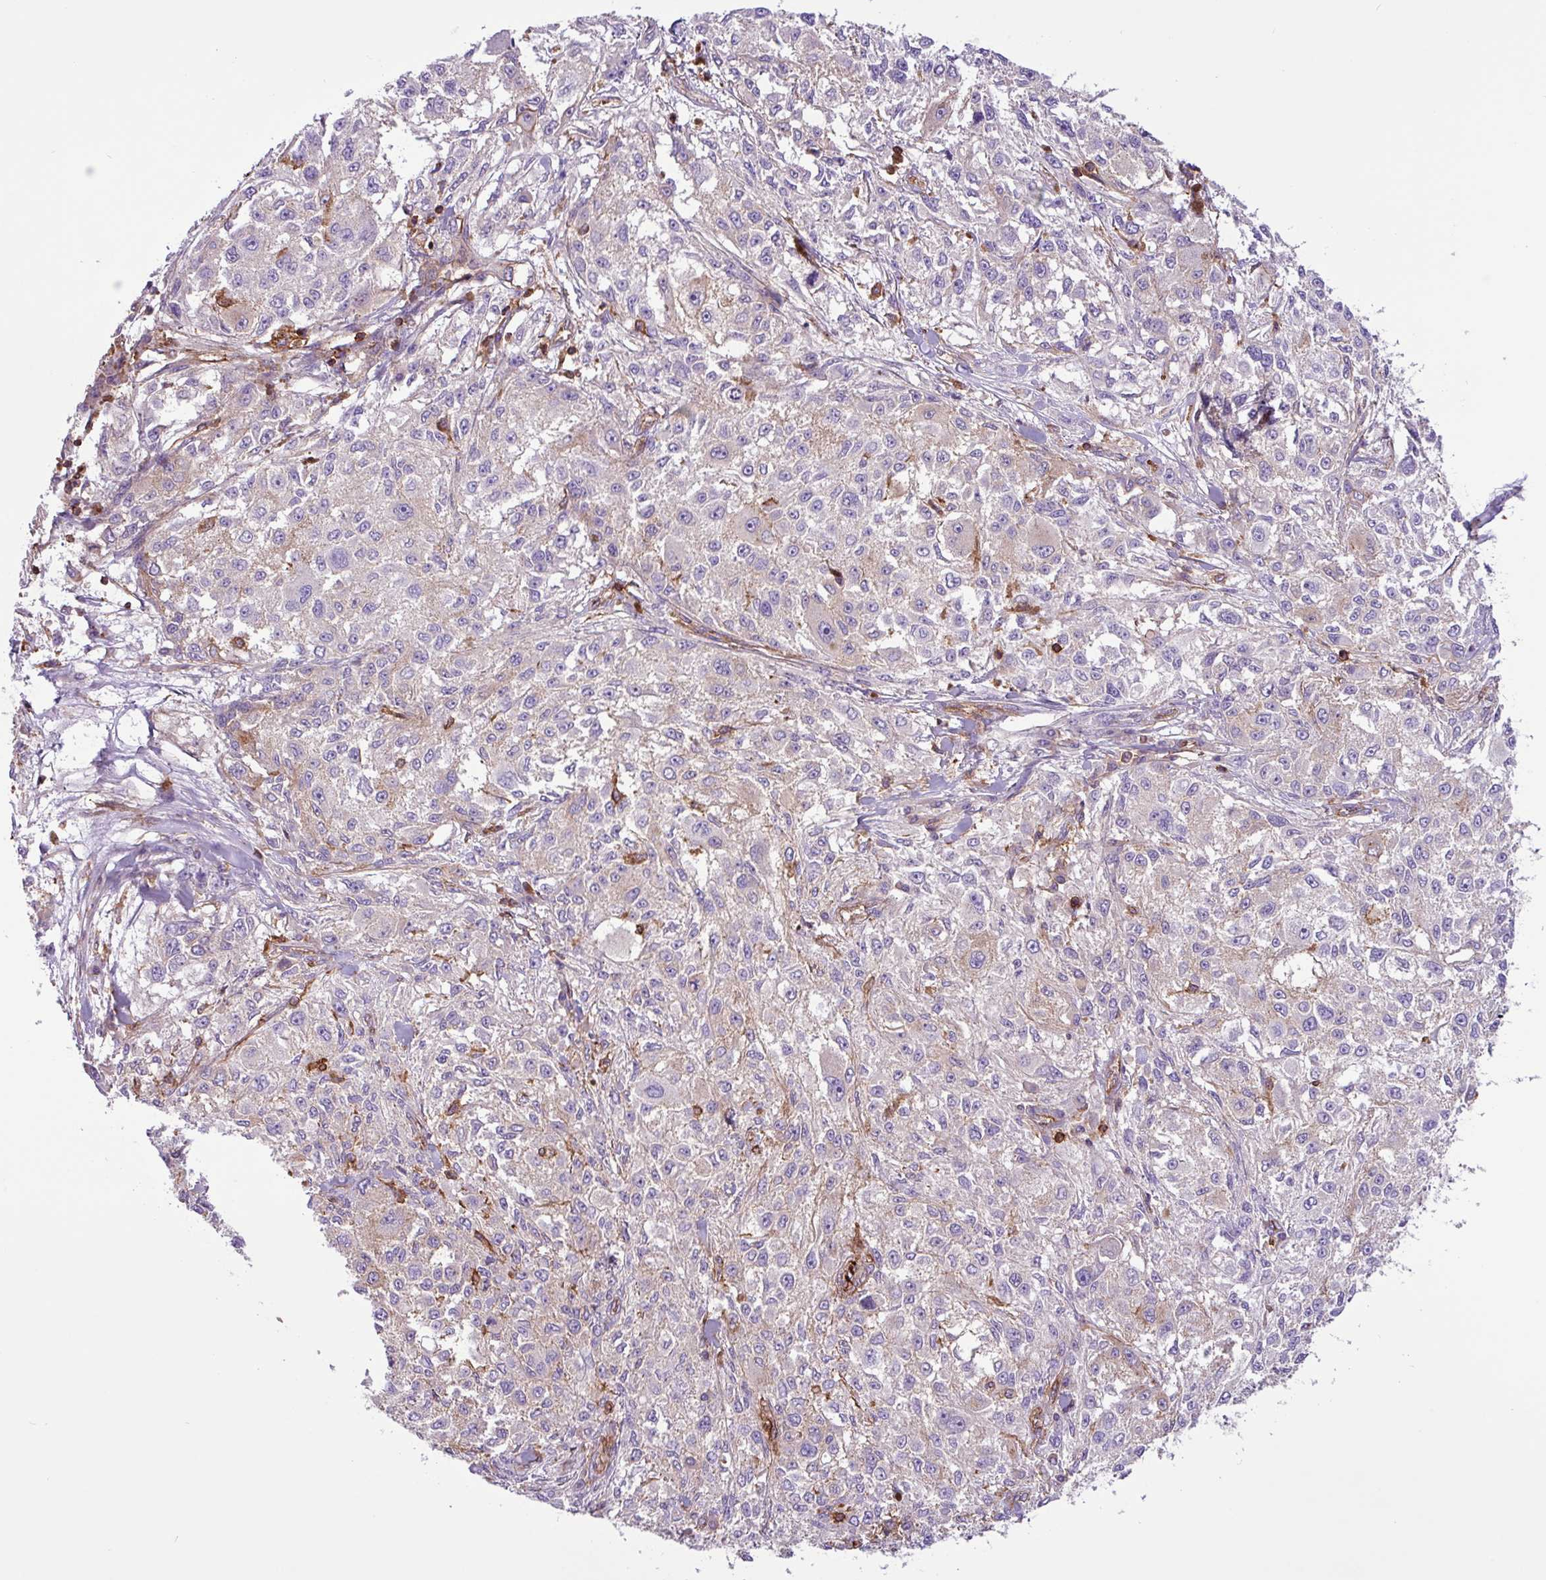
{"staining": {"intensity": "weak", "quantity": "<25%", "location": "cytoplasmic/membranous"}, "tissue": "melanoma", "cell_type": "Tumor cells", "image_type": "cancer", "snomed": [{"axis": "morphology", "description": "Necrosis, NOS"}, {"axis": "morphology", "description": "Malignant melanoma, NOS"}, {"axis": "topography", "description": "Skin"}], "caption": "This is a histopathology image of immunohistochemistry (IHC) staining of melanoma, which shows no staining in tumor cells. (DAB immunohistochemistry (IHC) with hematoxylin counter stain).", "gene": "PPP1R18", "patient": {"sex": "female", "age": 87}}